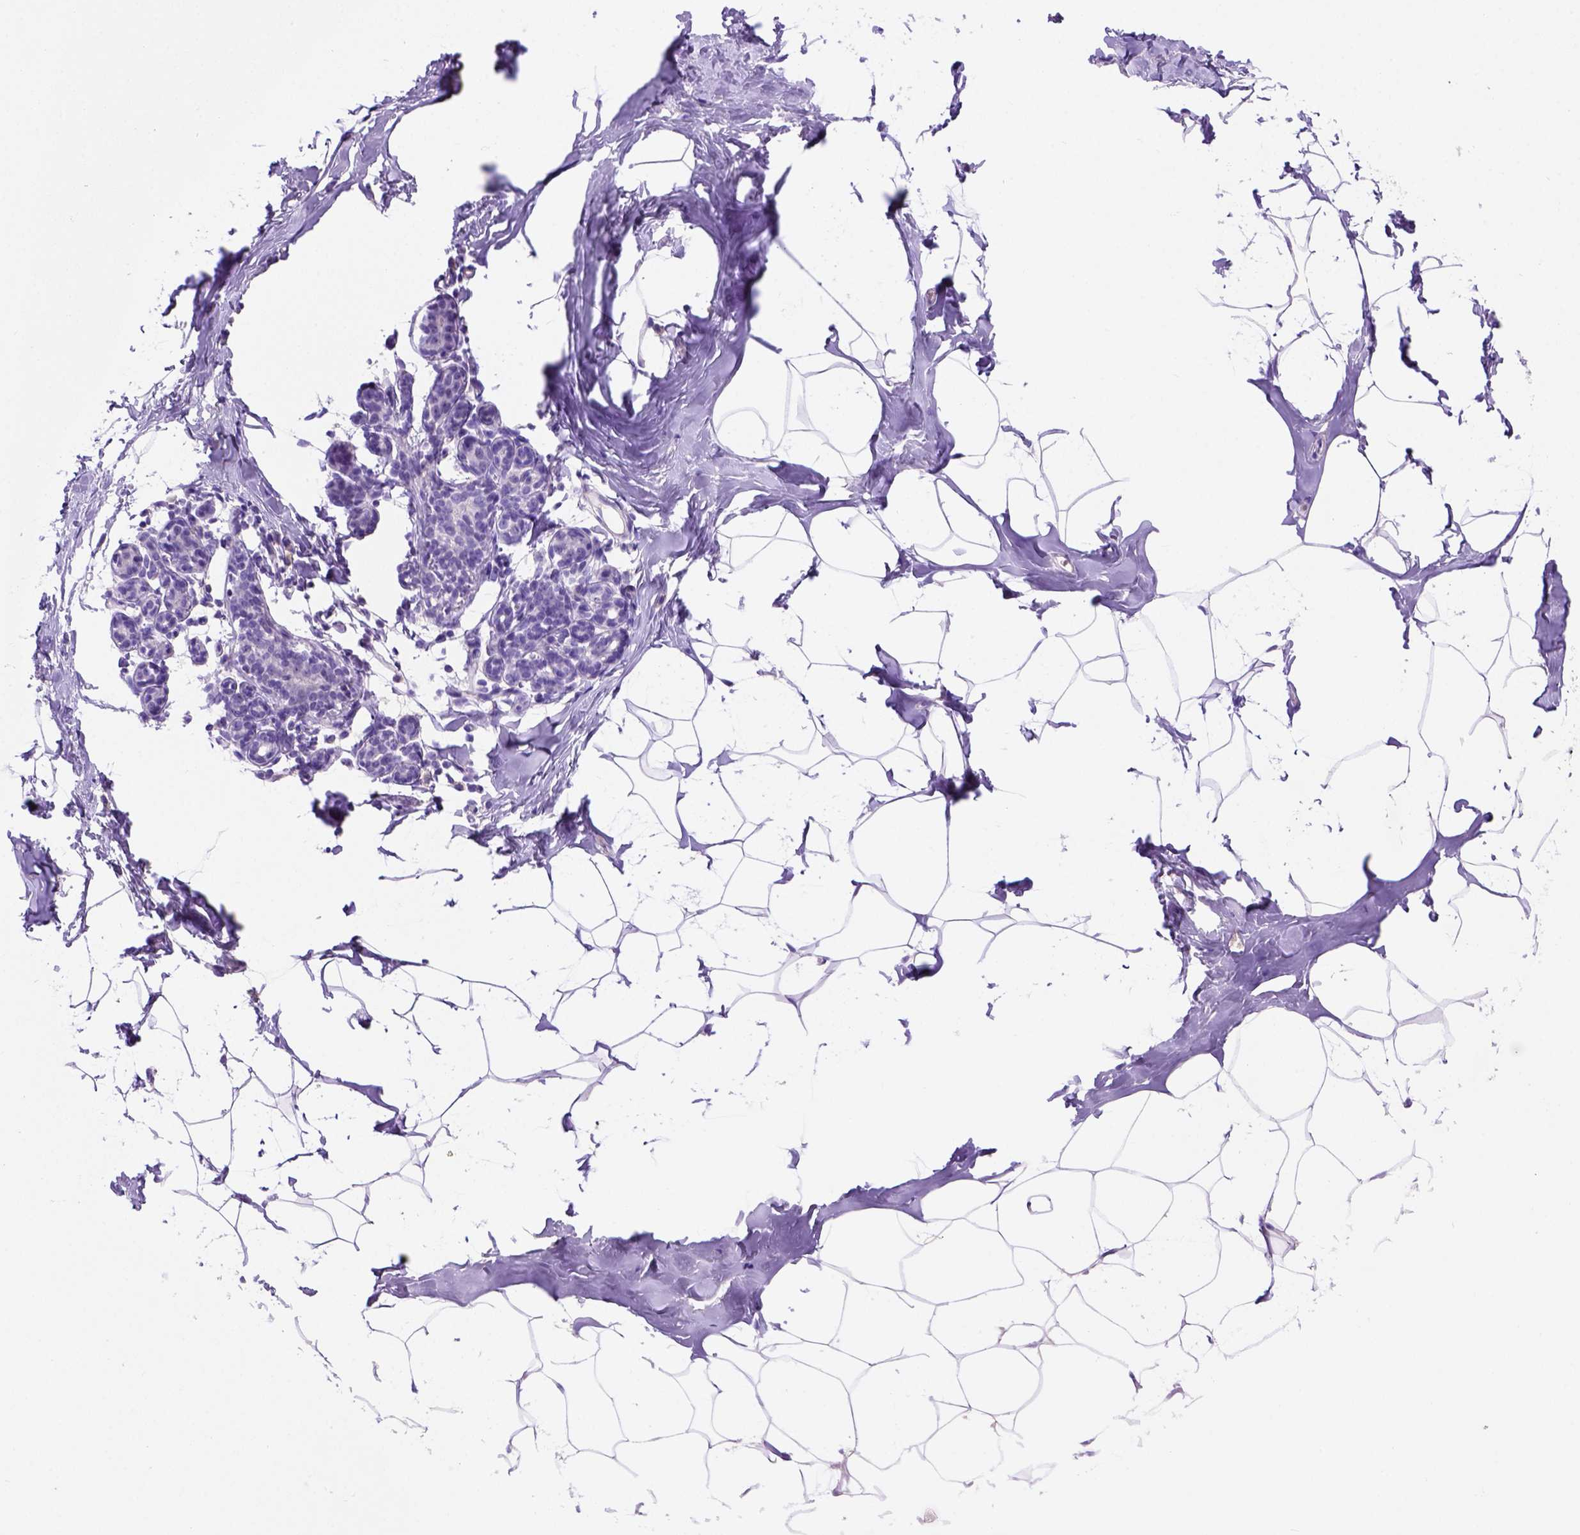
{"staining": {"intensity": "negative", "quantity": "none", "location": "none"}, "tissue": "breast", "cell_type": "Adipocytes", "image_type": "normal", "snomed": [{"axis": "morphology", "description": "Normal tissue, NOS"}, {"axis": "topography", "description": "Breast"}], "caption": "High magnification brightfield microscopy of benign breast stained with DAB (brown) and counterstained with hematoxylin (blue): adipocytes show no significant positivity. (DAB immunohistochemistry (IHC) visualized using brightfield microscopy, high magnification).", "gene": "FAM81B", "patient": {"sex": "female", "age": 32}}